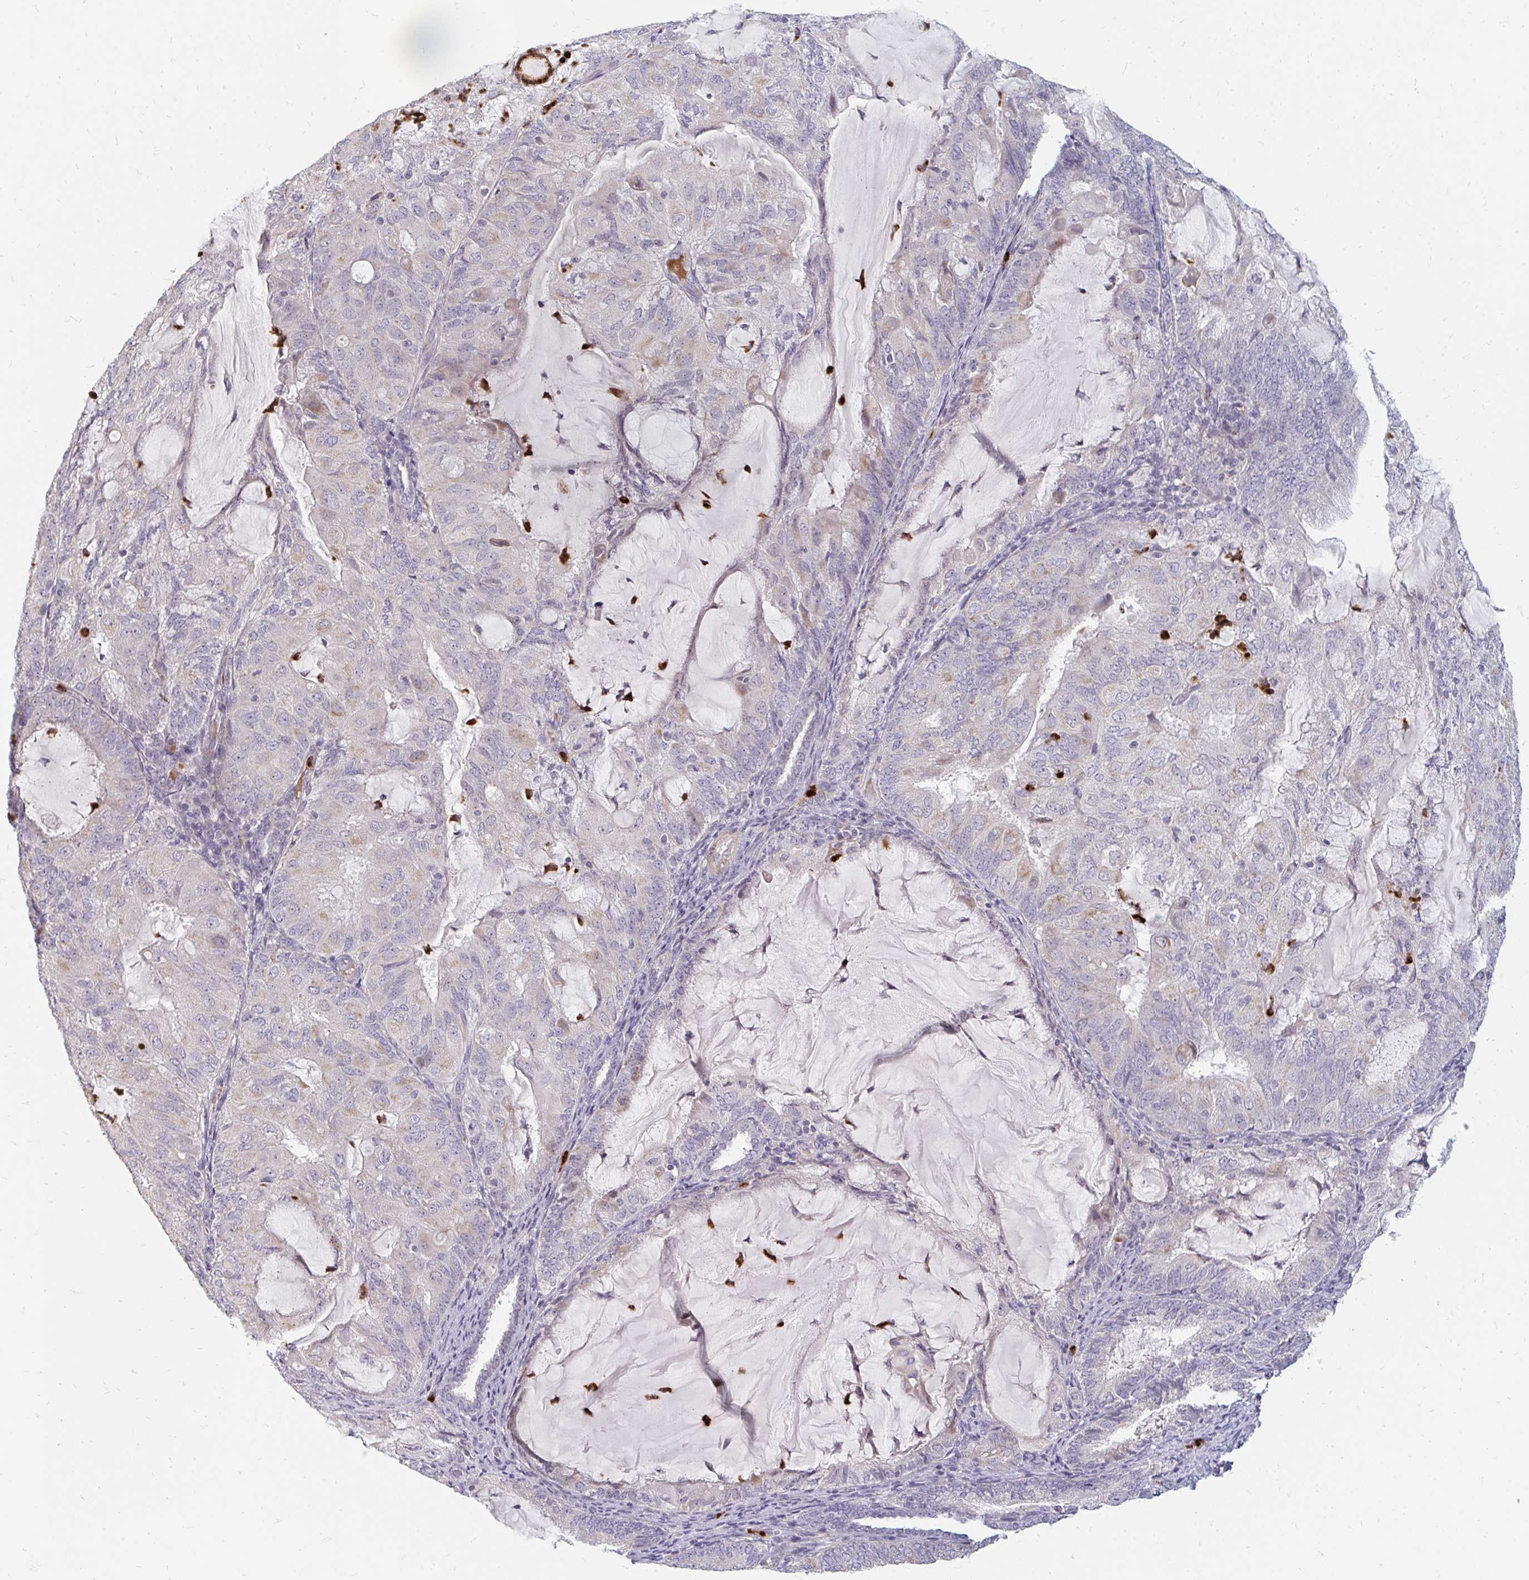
{"staining": {"intensity": "weak", "quantity": "<25%", "location": "cytoplasmic/membranous"}, "tissue": "endometrial cancer", "cell_type": "Tumor cells", "image_type": "cancer", "snomed": [{"axis": "morphology", "description": "Adenocarcinoma, NOS"}, {"axis": "topography", "description": "Endometrium"}], "caption": "DAB (3,3'-diaminobenzidine) immunohistochemical staining of human endometrial cancer reveals no significant staining in tumor cells.", "gene": "RAB33A", "patient": {"sex": "female", "age": 81}}